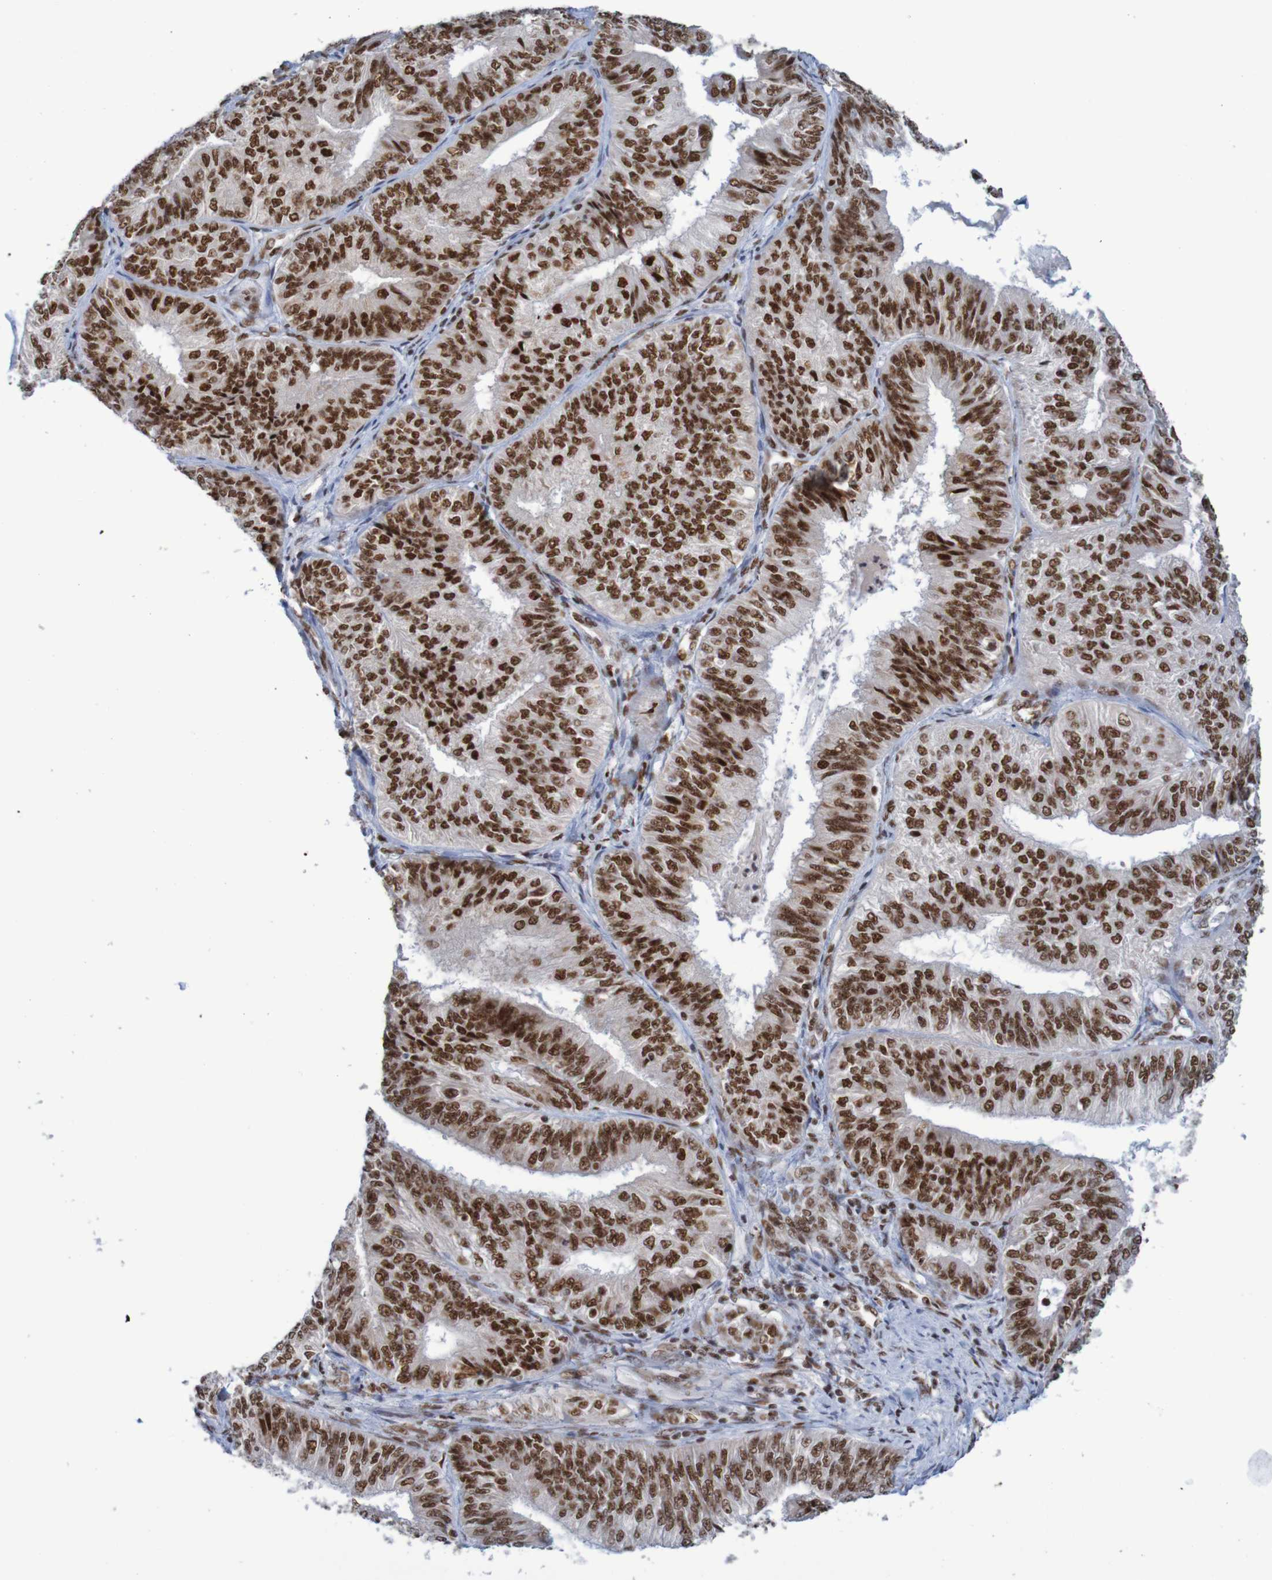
{"staining": {"intensity": "strong", "quantity": ">75%", "location": "nuclear"}, "tissue": "endometrial cancer", "cell_type": "Tumor cells", "image_type": "cancer", "snomed": [{"axis": "morphology", "description": "Adenocarcinoma, NOS"}, {"axis": "topography", "description": "Endometrium"}], "caption": "Immunohistochemical staining of human endometrial cancer reveals strong nuclear protein expression in approximately >75% of tumor cells.", "gene": "THRAP3", "patient": {"sex": "female", "age": 58}}